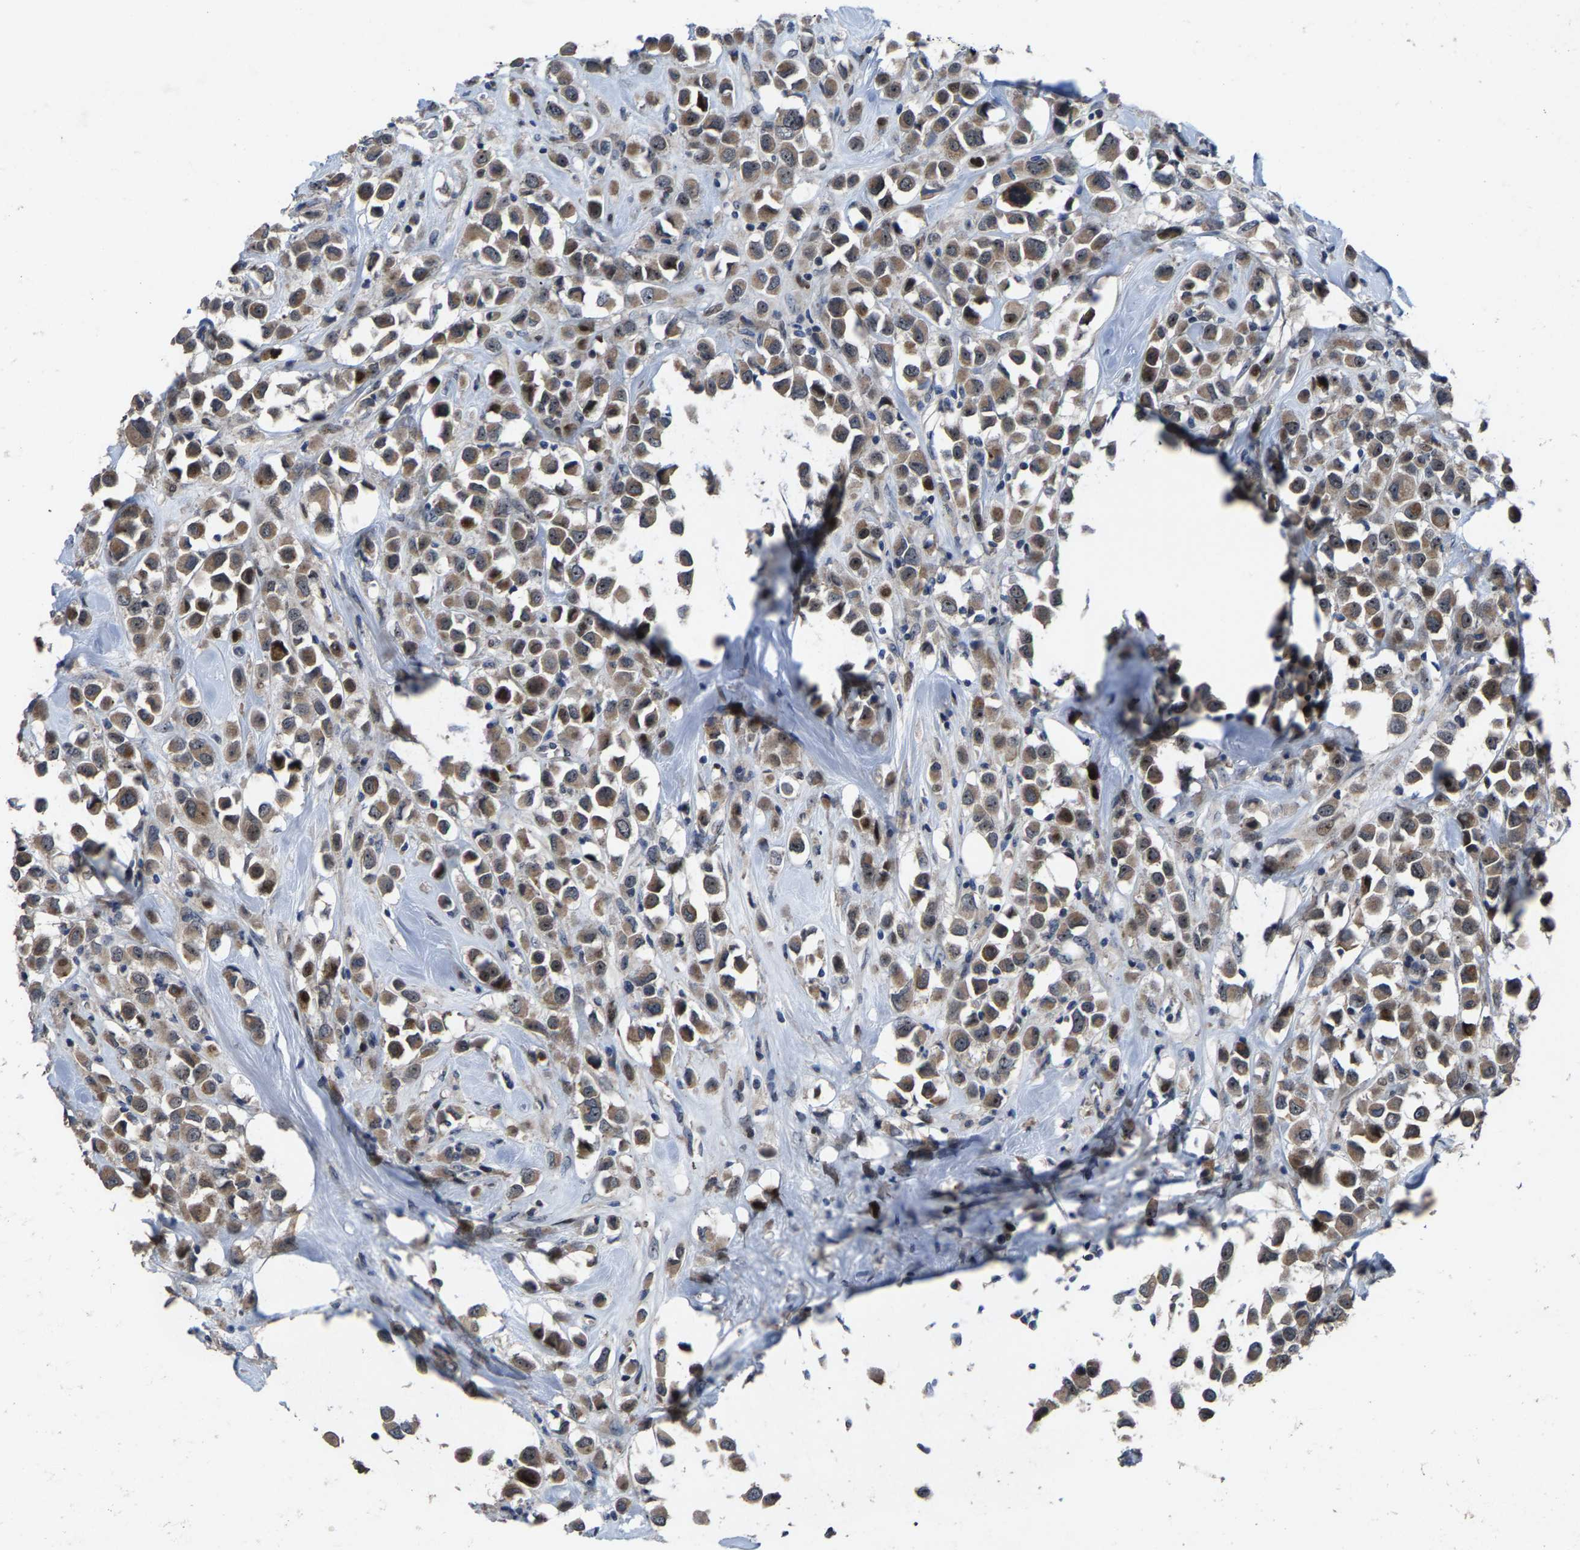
{"staining": {"intensity": "moderate", "quantity": ">75%", "location": "cytoplasmic/membranous"}, "tissue": "breast cancer", "cell_type": "Tumor cells", "image_type": "cancer", "snomed": [{"axis": "morphology", "description": "Duct carcinoma"}, {"axis": "topography", "description": "Breast"}], "caption": "Protein staining of breast cancer tissue demonstrates moderate cytoplasmic/membranous expression in about >75% of tumor cells.", "gene": "HAUS6", "patient": {"sex": "female", "age": 61}}